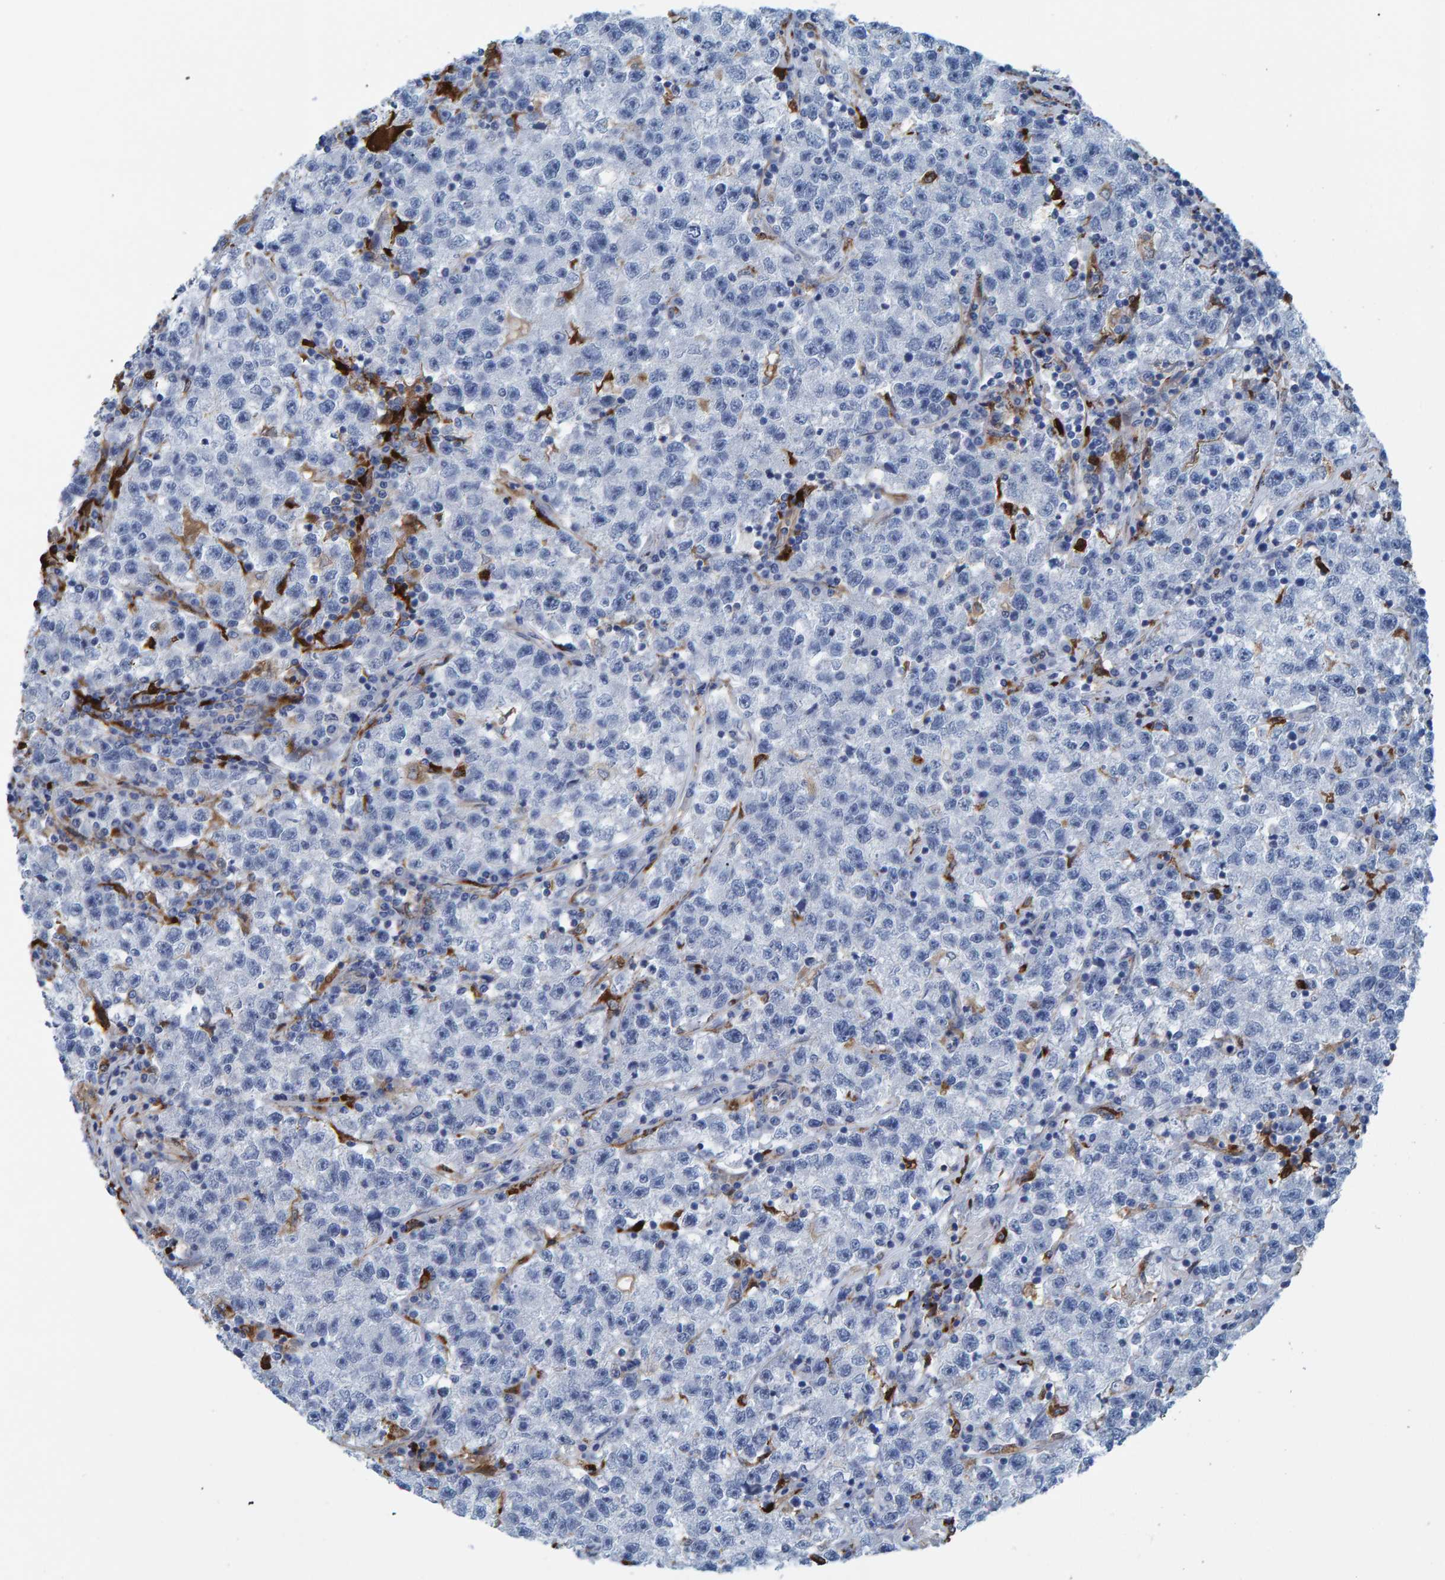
{"staining": {"intensity": "negative", "quantity": "none", "location": "none"}, "tissue": "testis cancer", "cell_type": "Tumor cells", "image_type": "cancer", "snomed": [{"axis": "morphology", "description": "Seminoma, NOS"}, {"axis": "topography", "description": "Testis"}], "caption": "This is a histopathology image of IHC staining of testis cancer, which shows no expression in tumor cells.", "gene": "IDO1", "patient": {"sex": "male", "age": 22}}